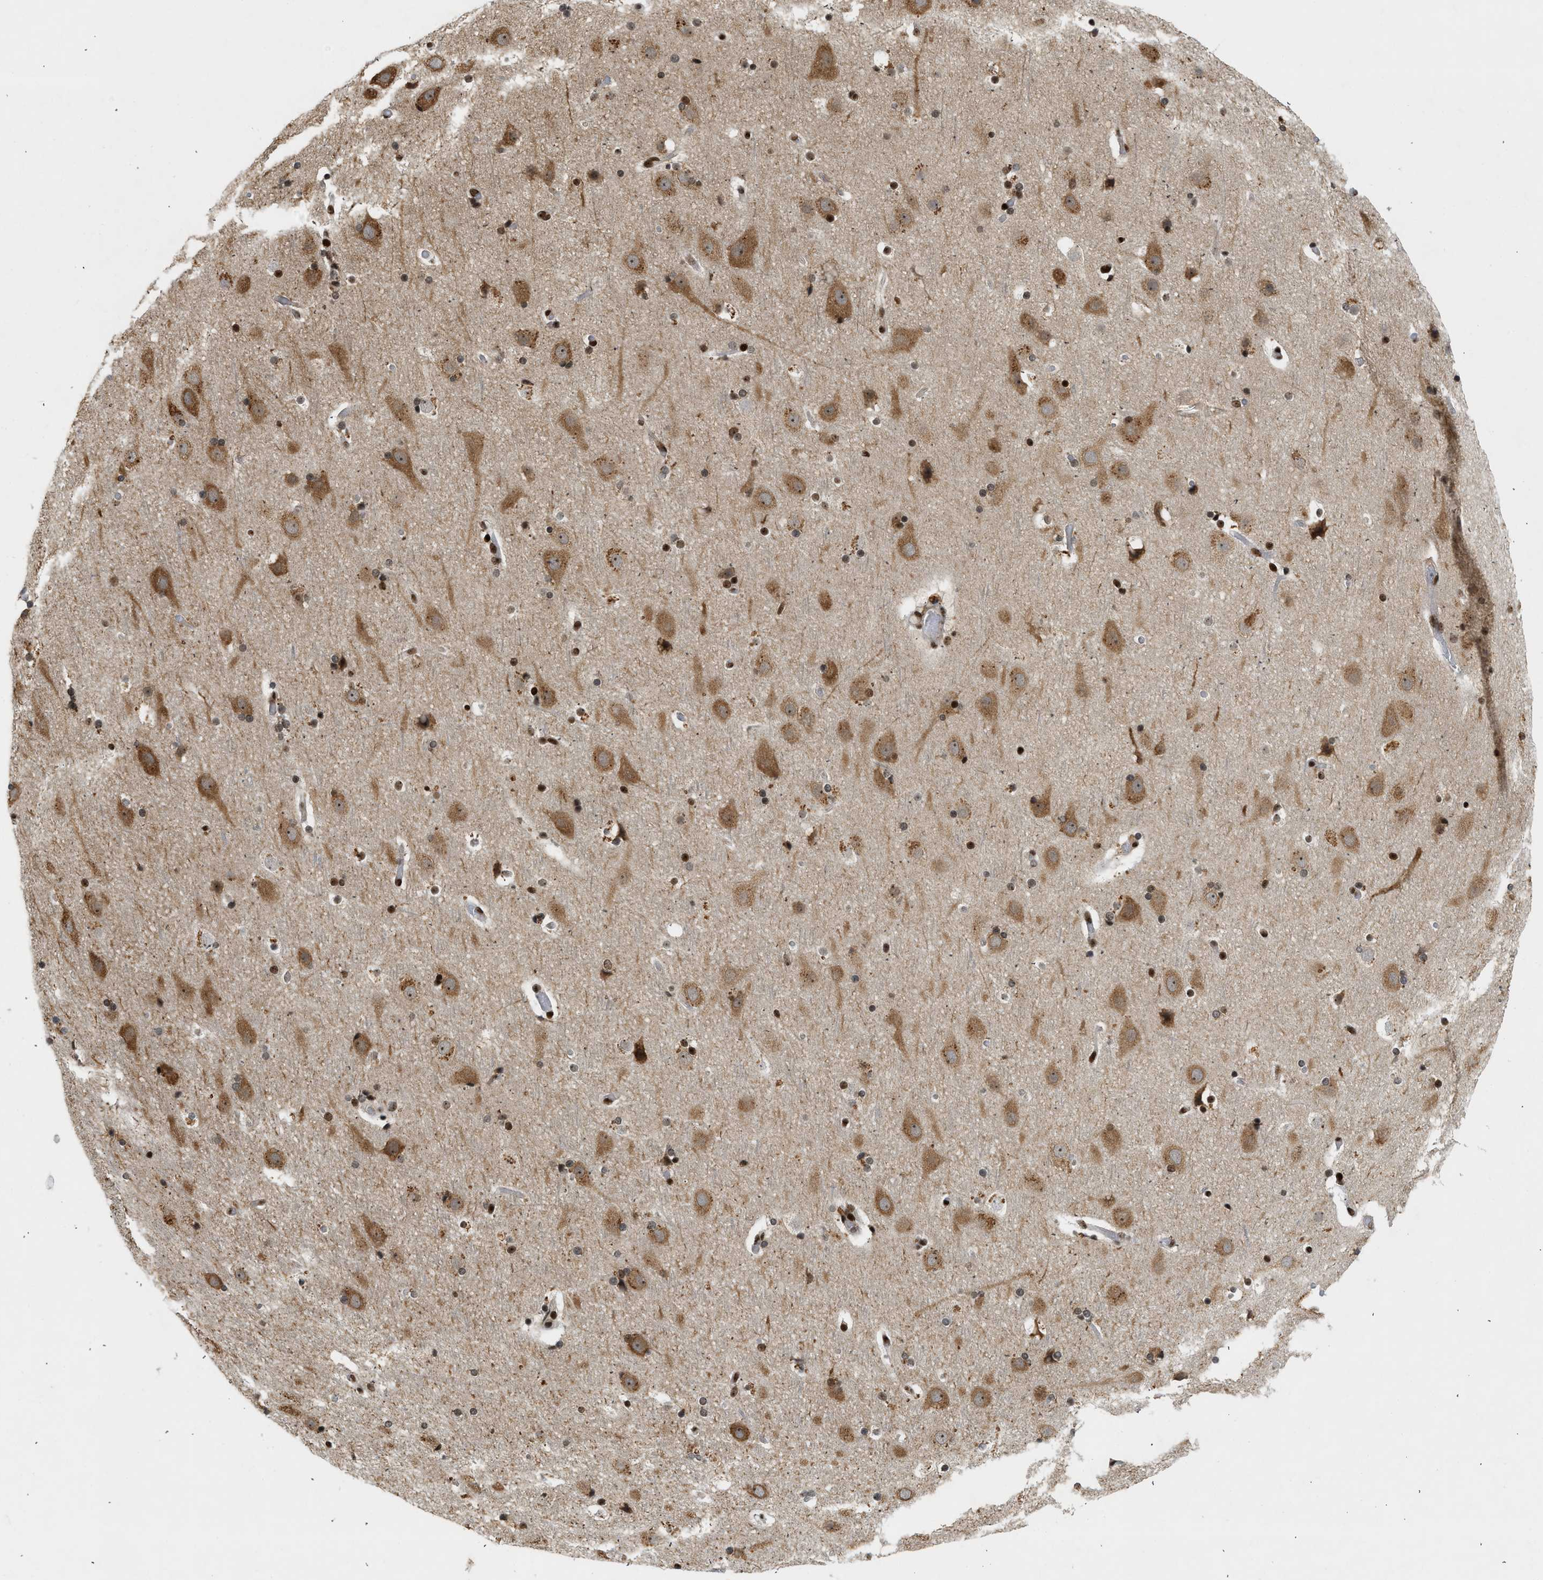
{"staining": {"intensity": "strong", "quantity": ">75%", "location": "nuclear"}, "tissue": "cerebral cortex", "cell_type": "Endothelial cells", "image_type": "normal", "snomed": [{"axis": "morphology", "description": "Normal tissue, NOS"}, {"axis": "topography", "description": "Cerebral cortex"}], "caption": "The image demonstrates staining of normal cerebral cortex, revealing strong nuclear protein staining (brown color) within endothelial cells.", "gene": "ZNF22", "patient": {"sex": "male", "age": 57}}